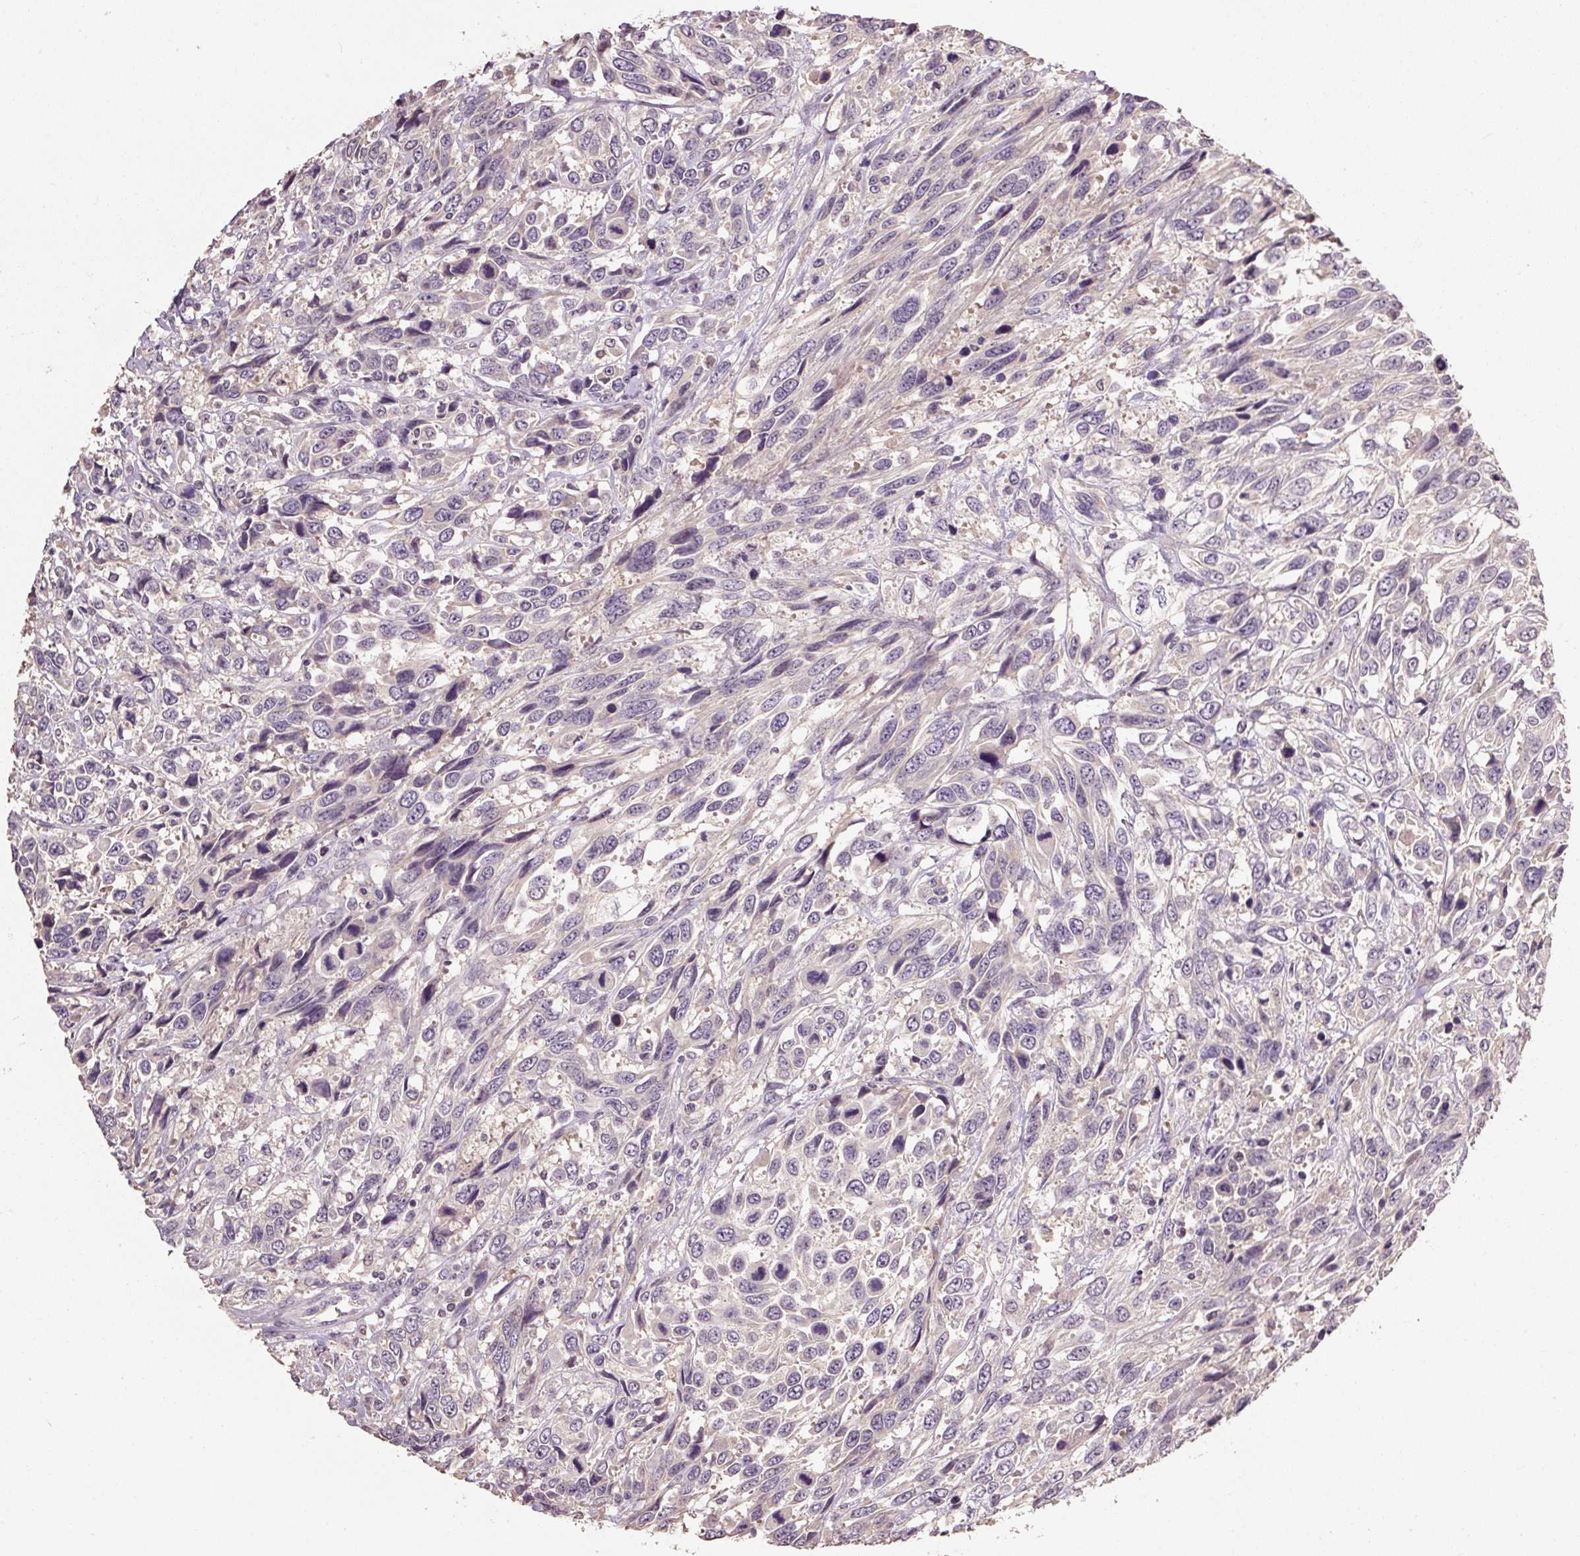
{"staining": {"intensity": "negative", "quantity": "none", "location": "none"}, "tissue": "urothelial cancer", "cell_type": "Tumor cells", "image_type": "cancer", "snomed": [{"axis": "morphology", "description": "Urothelial carcinoma, High grade"}, {"axis": "topography", "description": "Urinary bladder"}], "caption": "DAB (3,3'-diaminobenzidine) immunohistochemical staining of high-grade urothelial carcinoma displays no significant positivity in tumor cells. The staining was performed using DAB (3,3'-diaminobenzidine) to visualize the protein expression in brown, while the nuclei were stained in blue with hematoxylin (Magnification: 20x).", "gene": "CFAP65", "patient": {"sex": "female", "age": 70}}